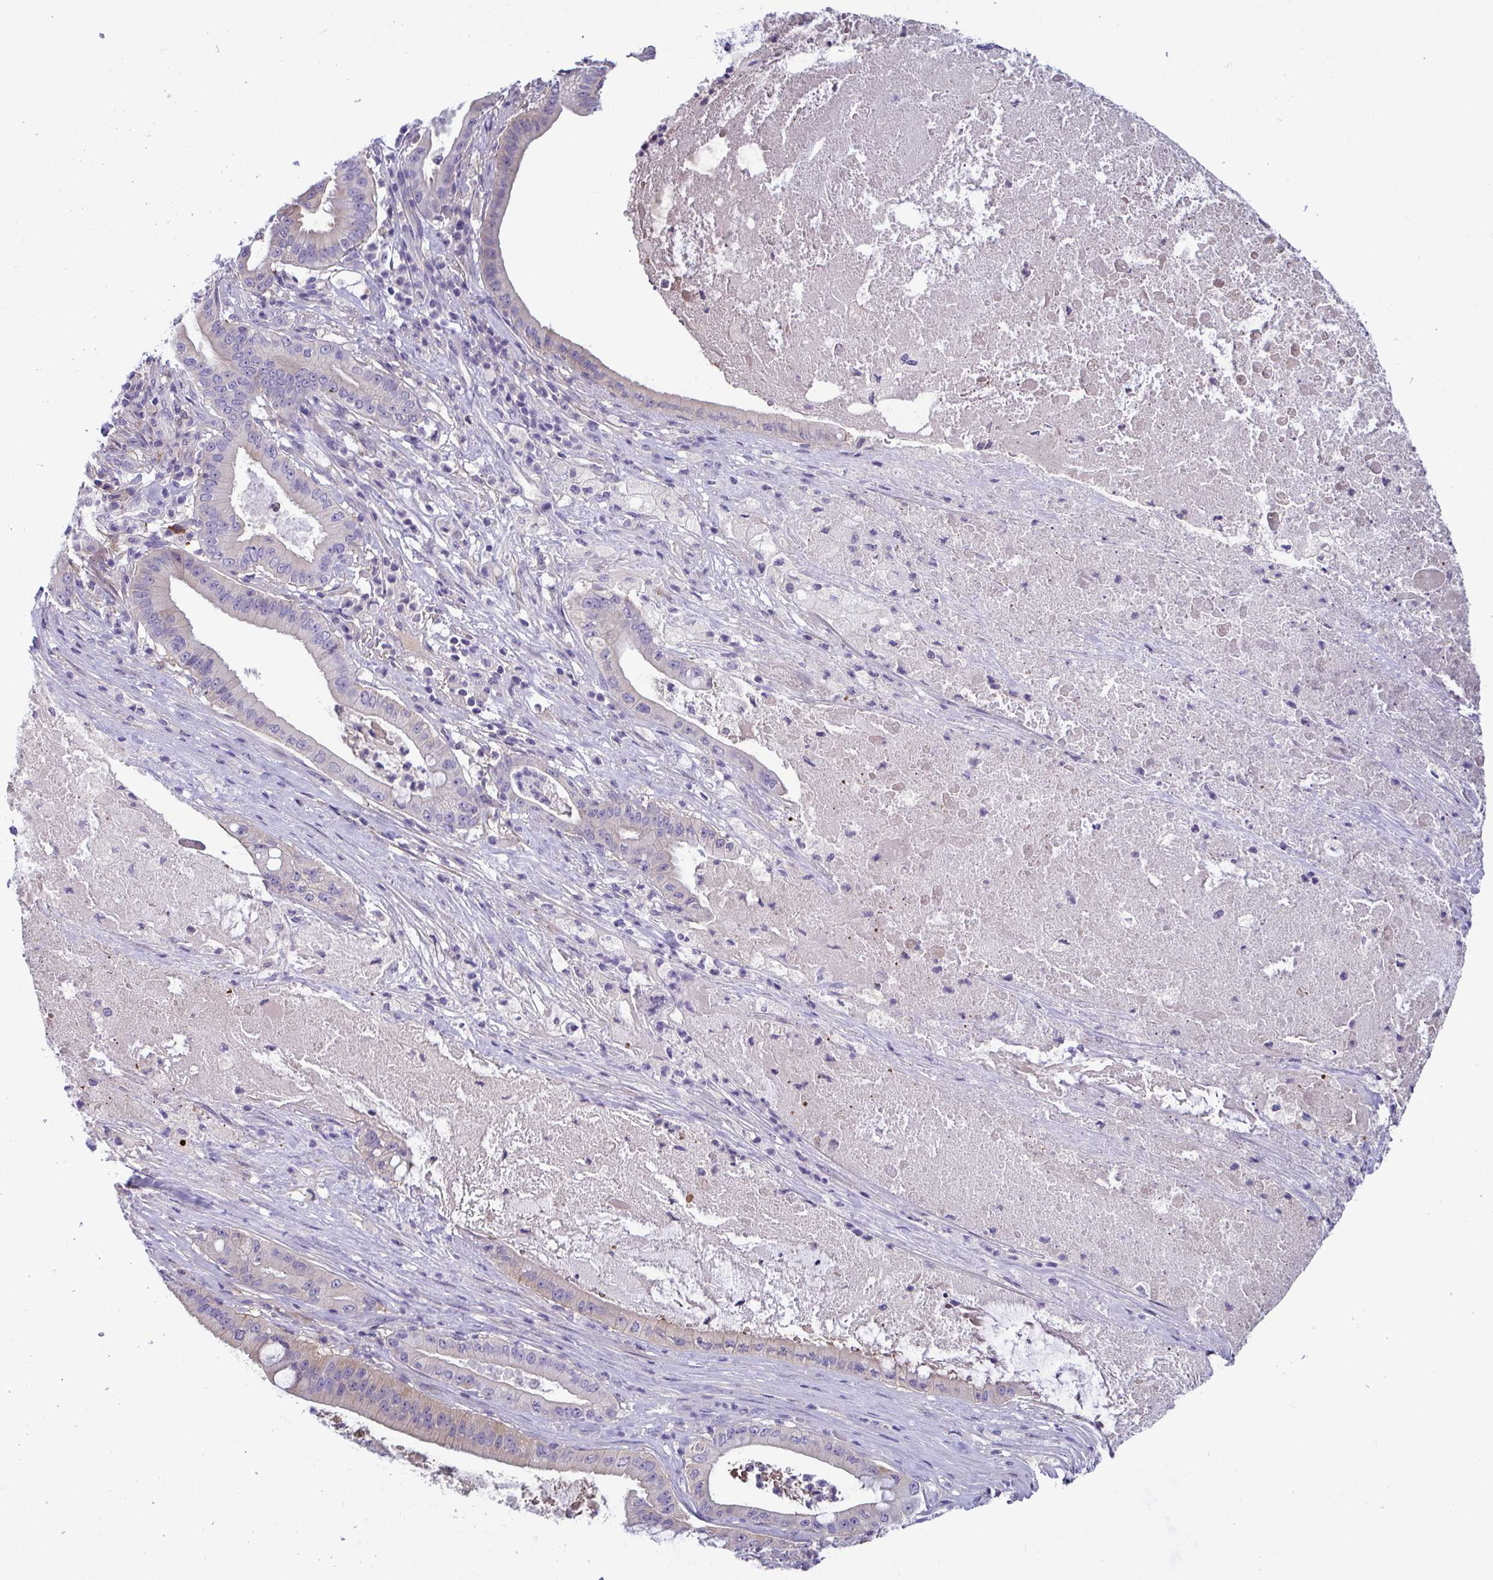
{"staining": {"intensity": "negative", "quantity": "none", "location": "none"}, "tissue": "pancreatic cancer", "cell_type": "Tumor cells", "image_type": "cancer", "snomed": [{"axis": "morphology", "description": "Adenocarcinoma, NOS"}, {"axis": "topography", "description": "Pancreas"}], "caption": "The histopathology image displays no staining of tumor cells in pancreatic adenocarcinoma.", "gene": "MS4A14", "patient": {"sex": "male", "age": 71}}